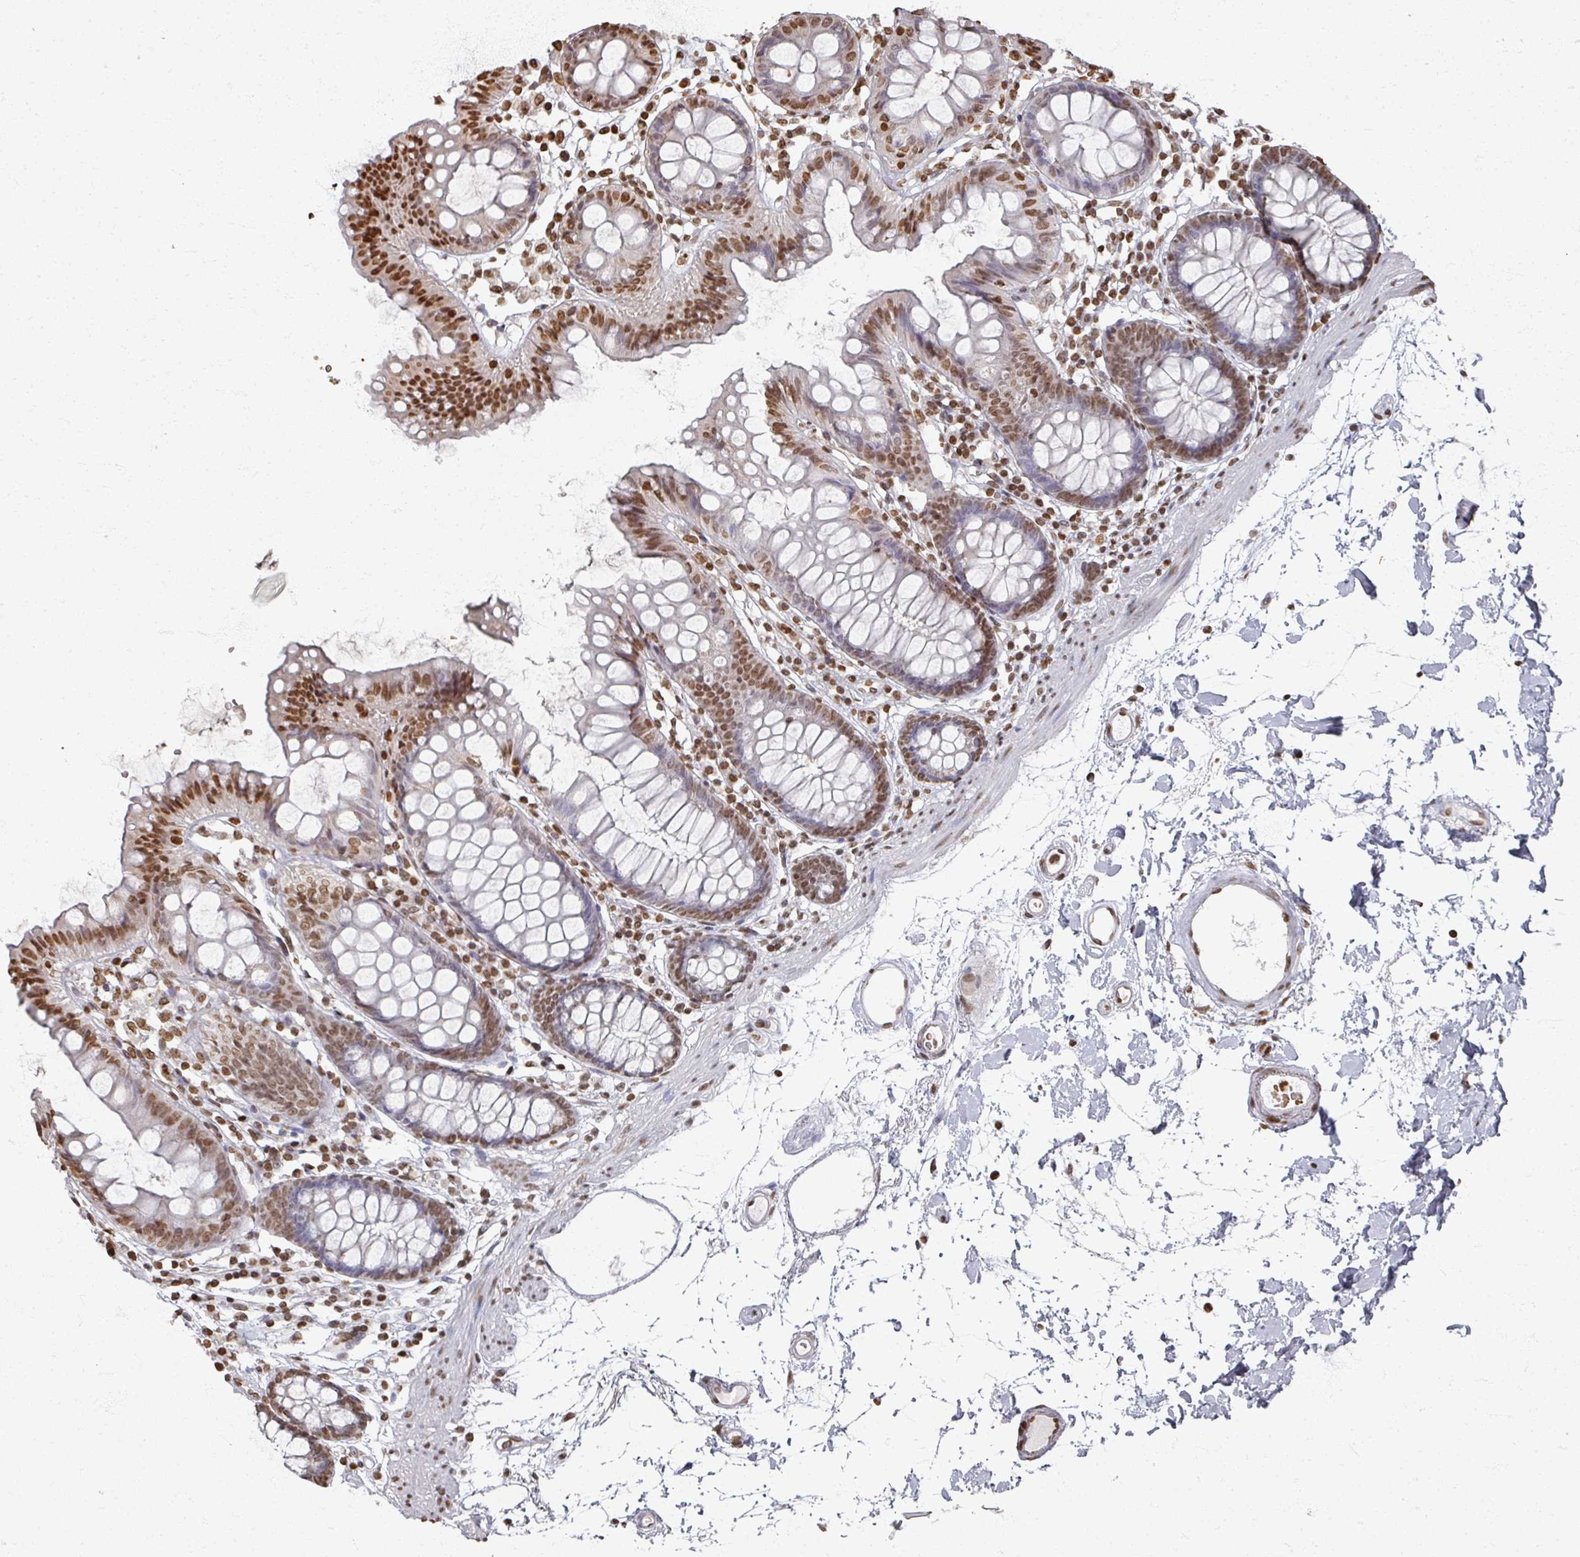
{"staining": {"intensity": "moderate", "quantity": "25%-75%", "location": "nuclear"}, "tissue": "colon", "cell_type": "Endothelial cells", "image_type": "normal", "snomed": [{"axis": "morphology", "description": "Normal tissue, NOS"}, {"axis": "topography", "description": "Colon"}], "caption": "Moderate nuclear positivity for a protein is identified in approximately 25%-75% of endothelial cells of benign colon using immunohistochemistry (IHC).", "gene": "DCUN1D5", "patient": {"sex": "female", "age": 84}}